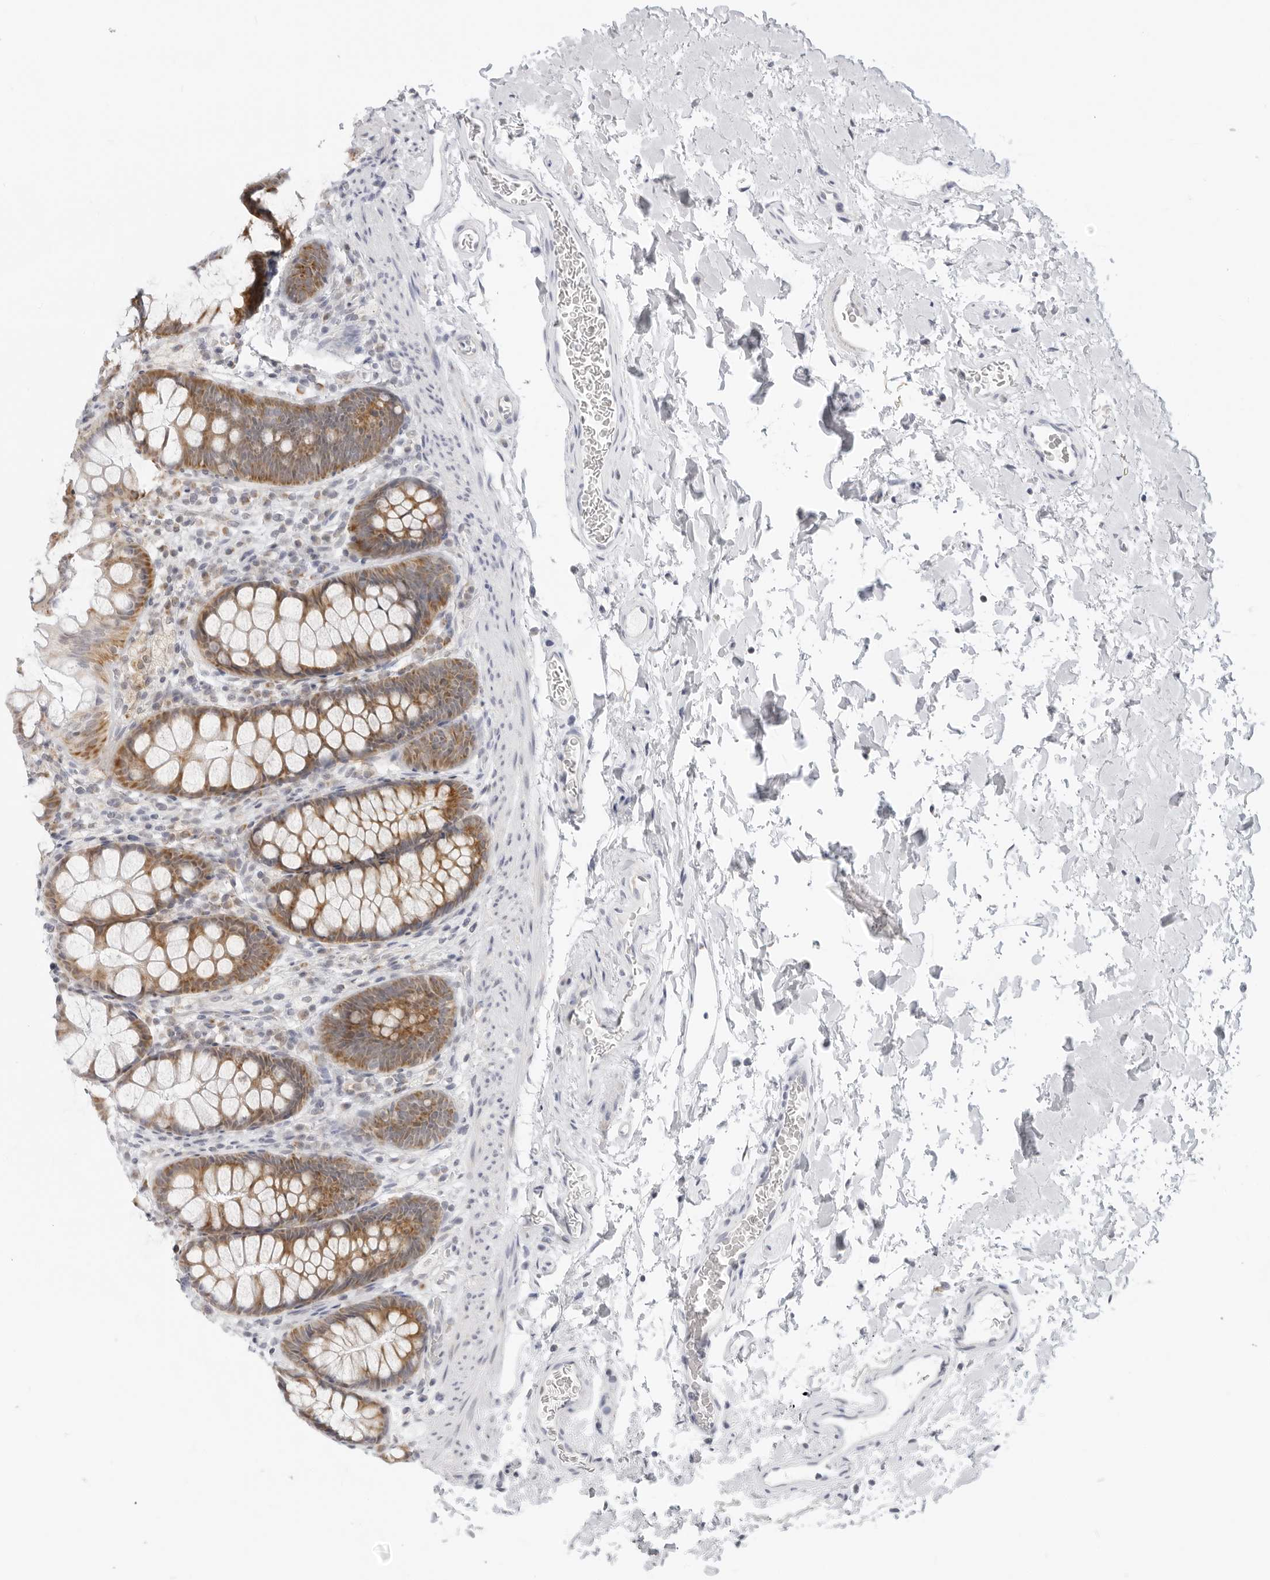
{"staining": {"intensity": "negative", "quantity": "none", "location": "none"}, "tissue": "colon", "cell_type": "Endothelial cells", "image_type": "normal", "snomed": [{"axis": "morphology", "description": "Normal tissue, NOS"}, {"axis": "topography", "description": "Colon"}], "caption": "DAB (3,3'-diaminobenzidine) immunohistochemical staining of normal colon demonstrates no significant expression in endothelial cells. The staining was performed using DAB to visualize the protein expression in brown, while the nuclei were stained in blue with hematoxylin (Magnification: 20x).", "gene": "CIART", "patient": {"sex": "female", "age": 62}}